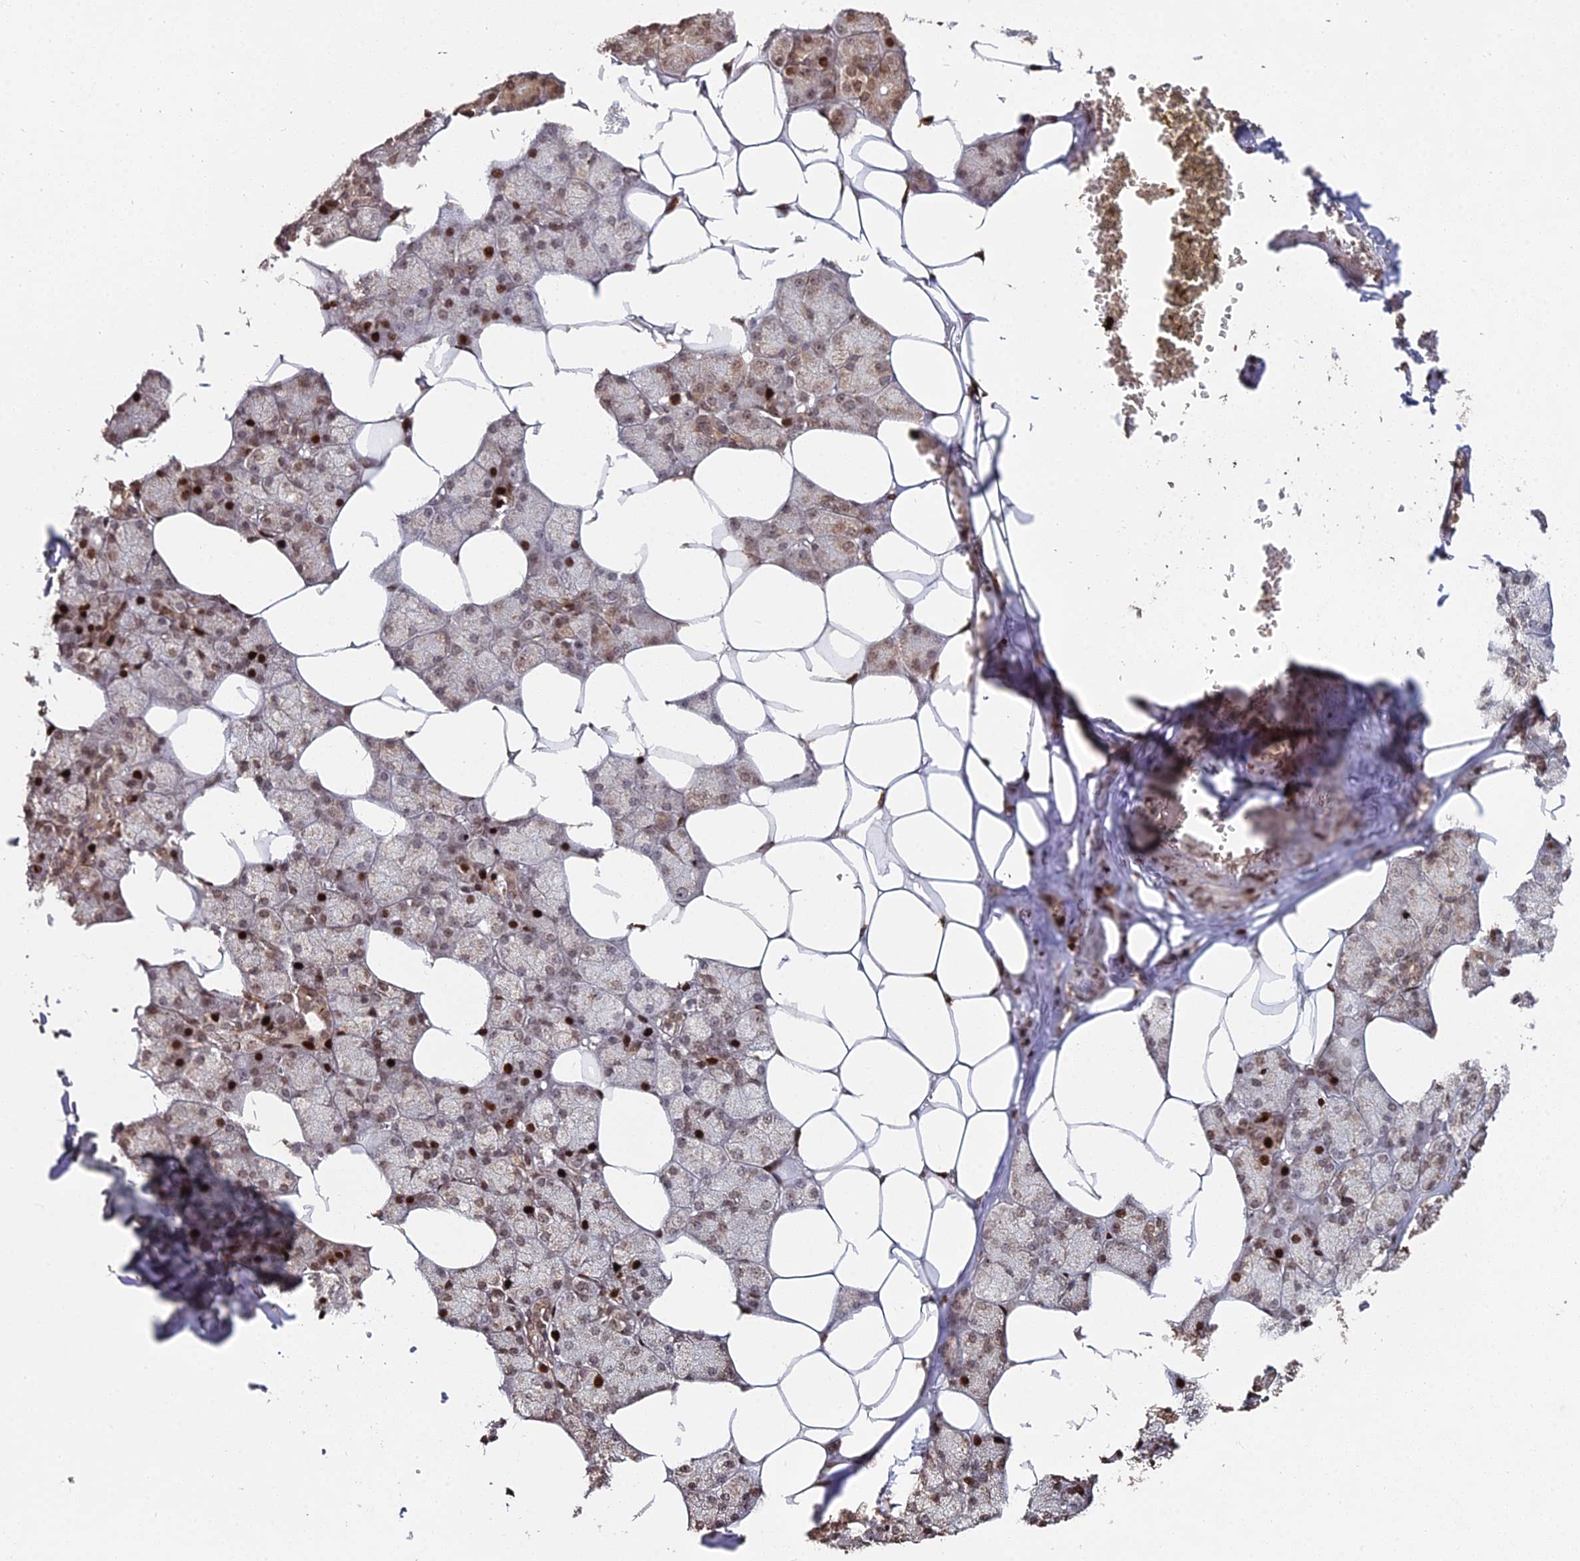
{"staining": {"intensity": "strong", "quantity": ">75%", "location": "nuclear"}, "tissue": "salivary gland", "cell_type": "Glandular cells", "image_type": "normal", "snomed": [{"axis": "morphology", "description": "Normal tissue, NOS"}, {"axis": "topography", "description": "Salivary gland"}], "caption": "Human salivary gland stained with a protein marker exhibits strong staining in glandular cells.", "gene": "RBMS2", "patient": {"sex": "male", "age": 62}}